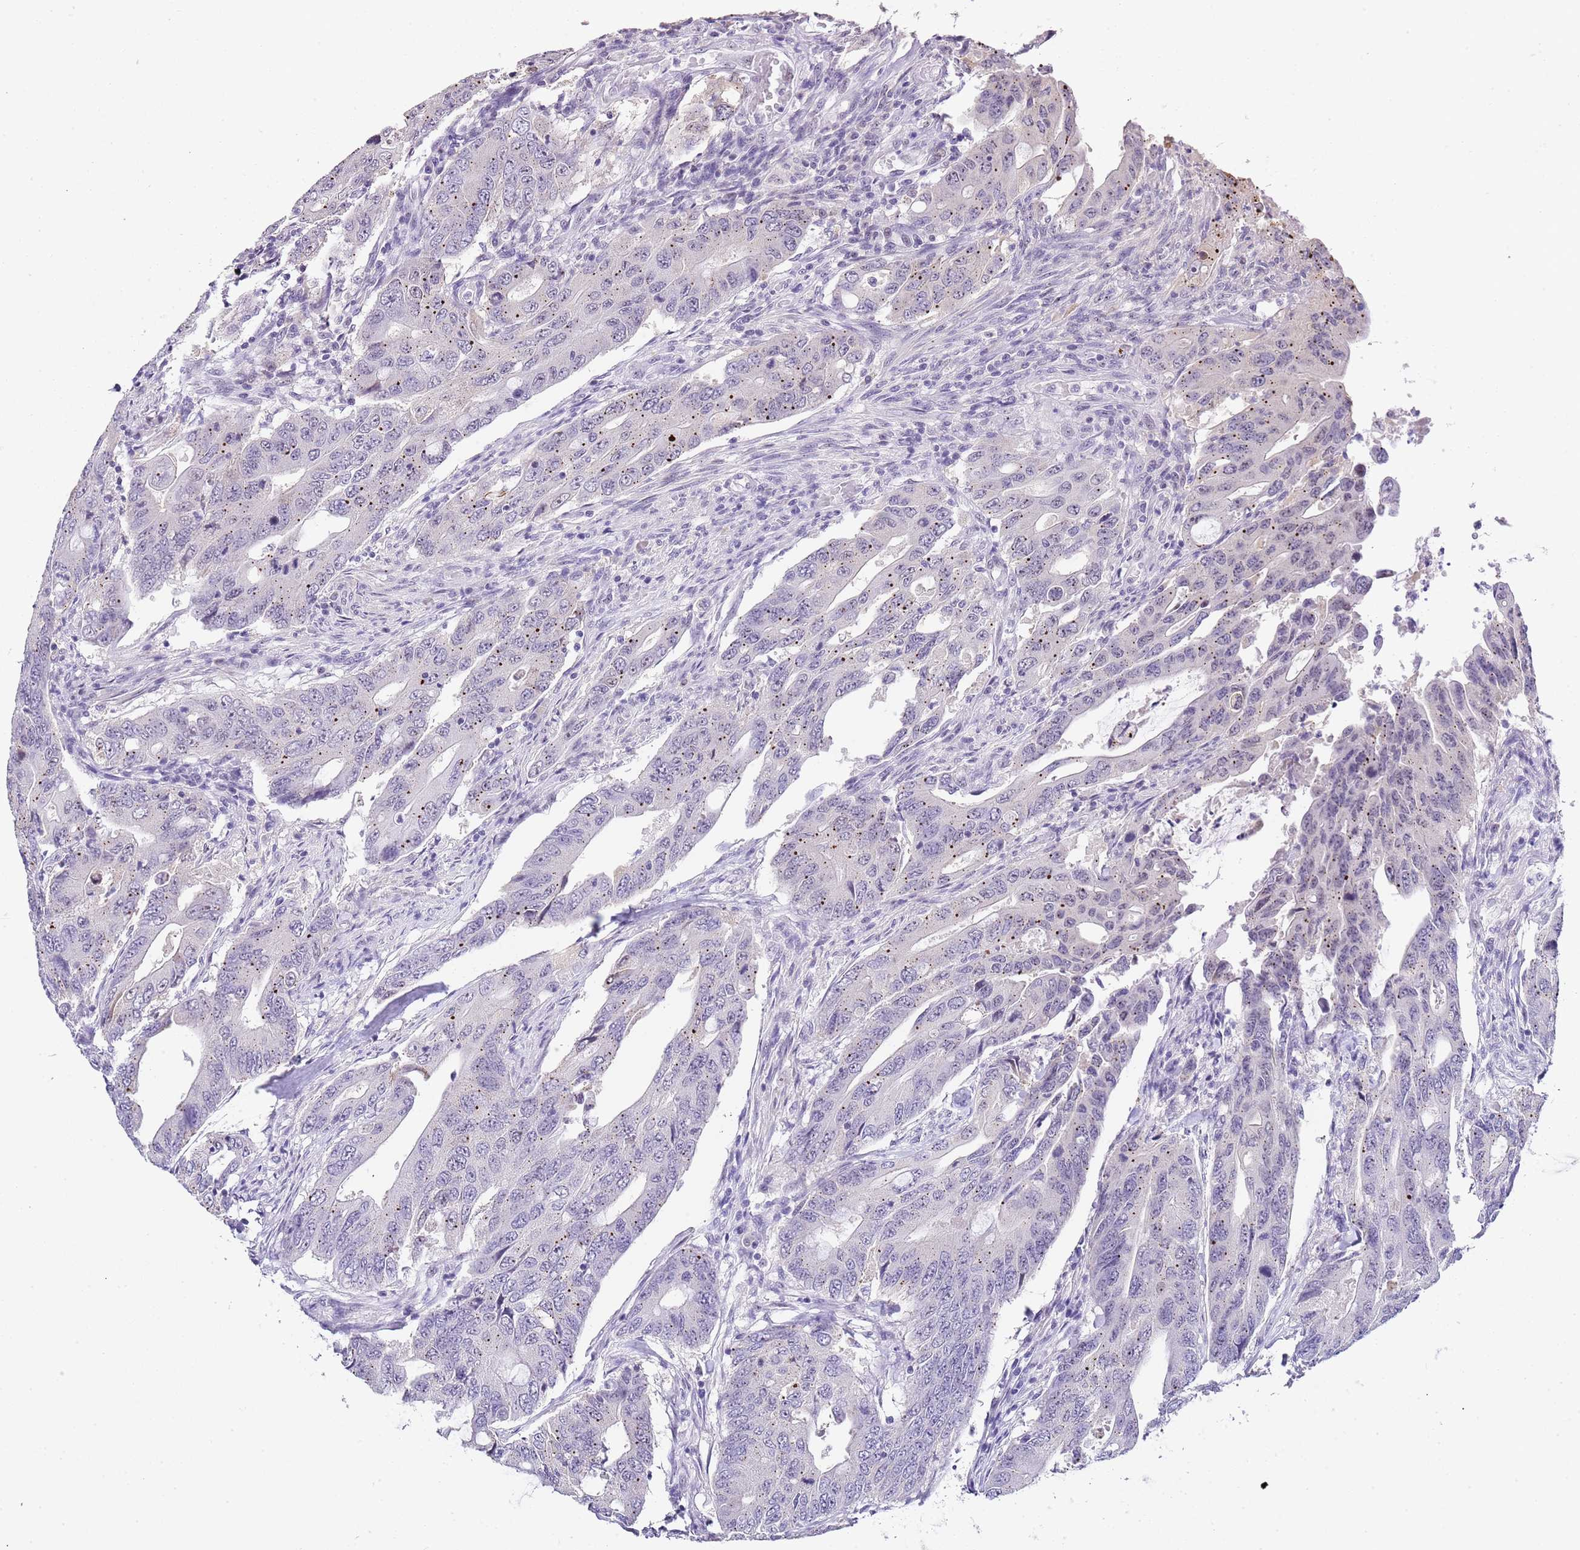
{"staining": {"intensity": "negative", "quantity": "none", "location": "none"}, "tissue": "colorectal cancer", "cell_type": "Tumor cells", "image_type": "cancer", "snomed": [{"axis": "morphology", "description": "Adenocarcinoma, NOS"}, {"axis": "topography", "description": "Colon"}], "caption": "Immunohistochemistry of human colorectal cancer demonstrates no positivity in tumor cells.", "gene": "NOP56", "patient": {"sex": "male", "age": 71}}